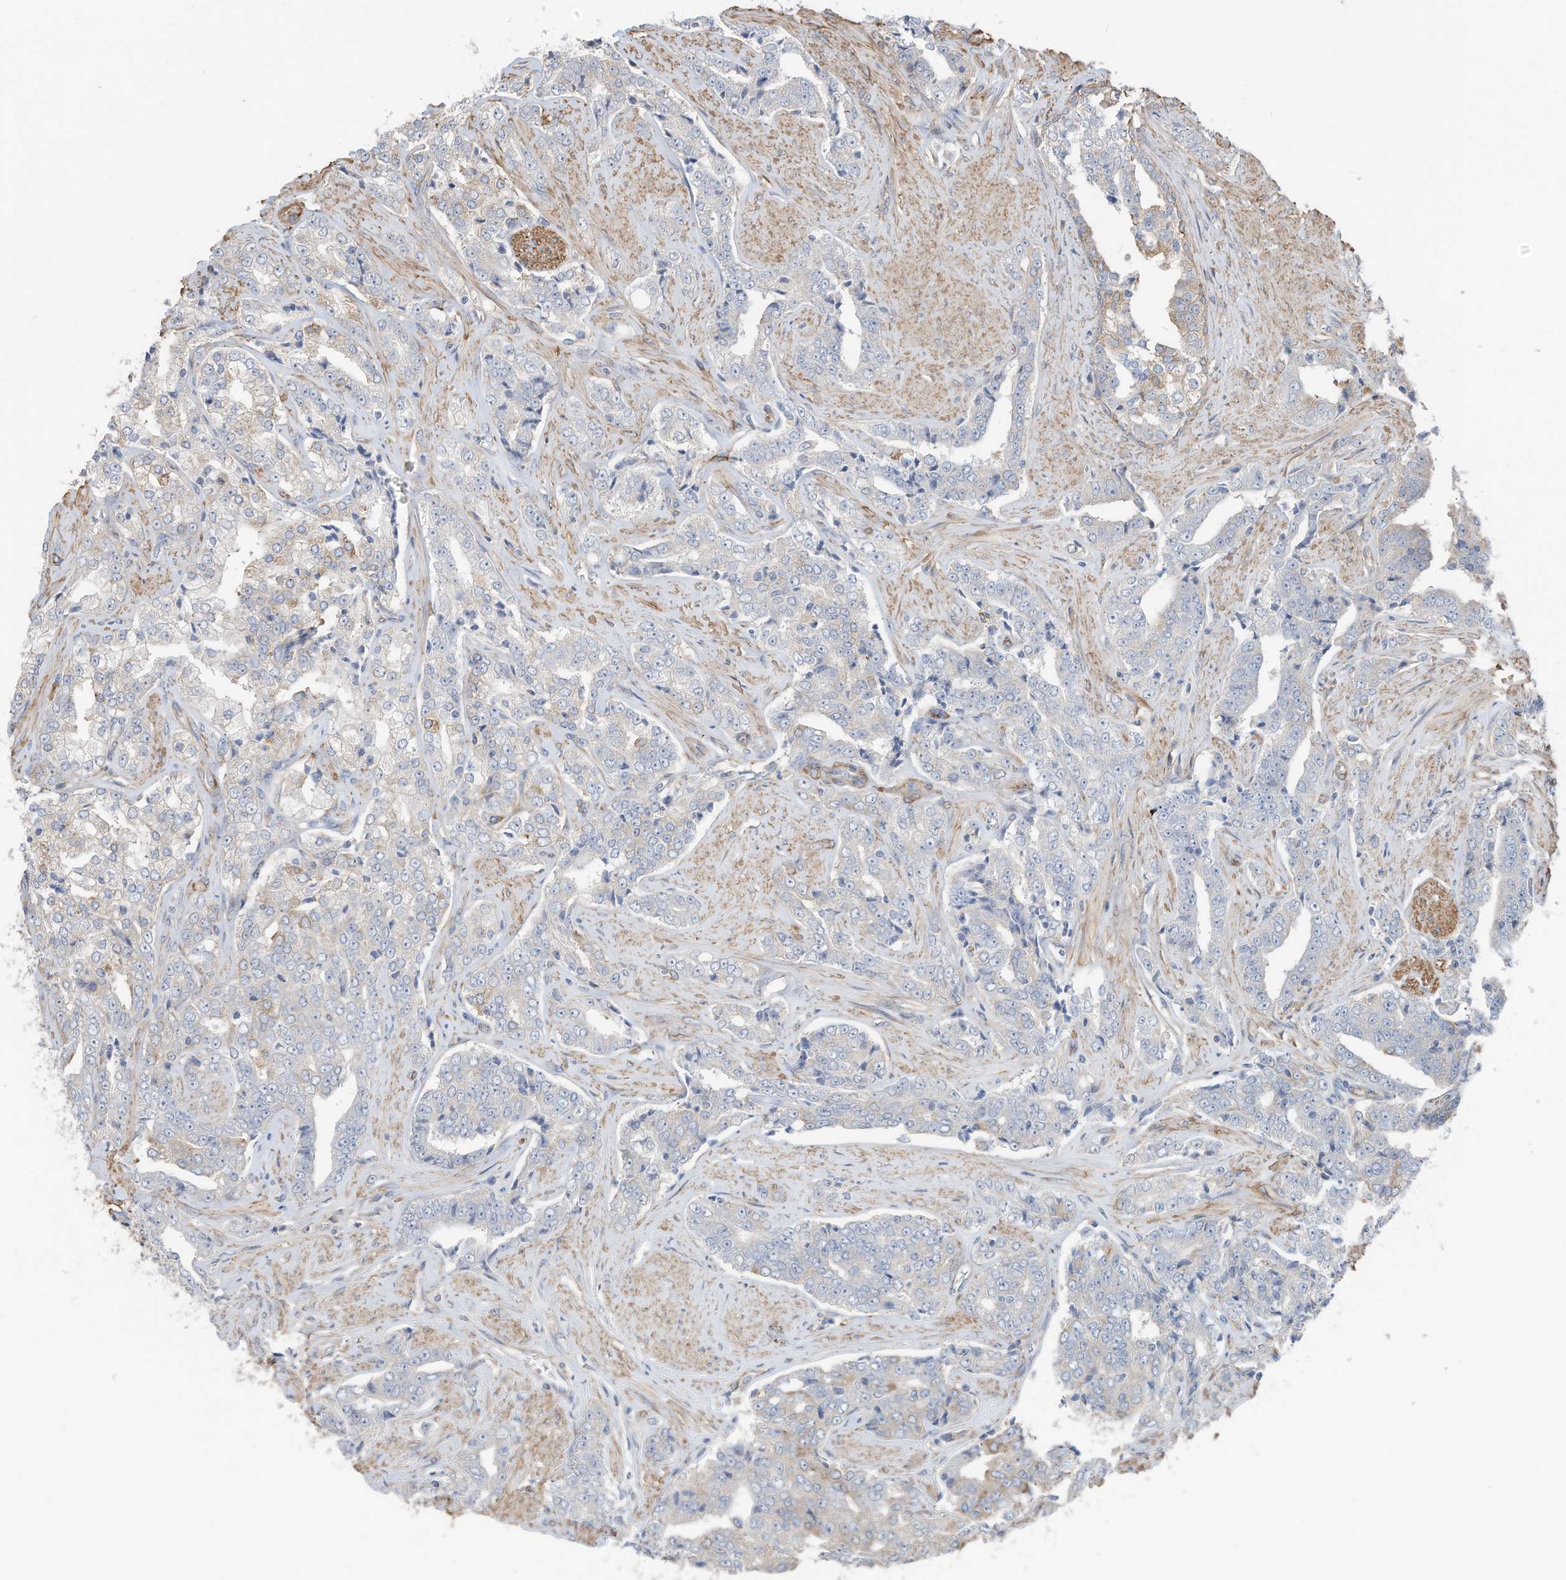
{"staining": {"intensity": "negative", "quantity": "none", "location": "none"}, "tissue": "prostate cancer", "cell_type": "Tumor cells", "image_type": "cancer", "snomed": [{"axis": "morphology", "description": "Adenocarcinoma, High grade"}, {"axis": "topography", "description": "Prostate"}], "caption": "There is no significant staining in tumor cells of prostate cancer (high-grade adenocarcinoma). (DAB (3,3'-diaminobenzidine) immunohistochemistry, high magnification).", "gene": "SLC17A7", "patient": {"sex": "male", "age": 71}}